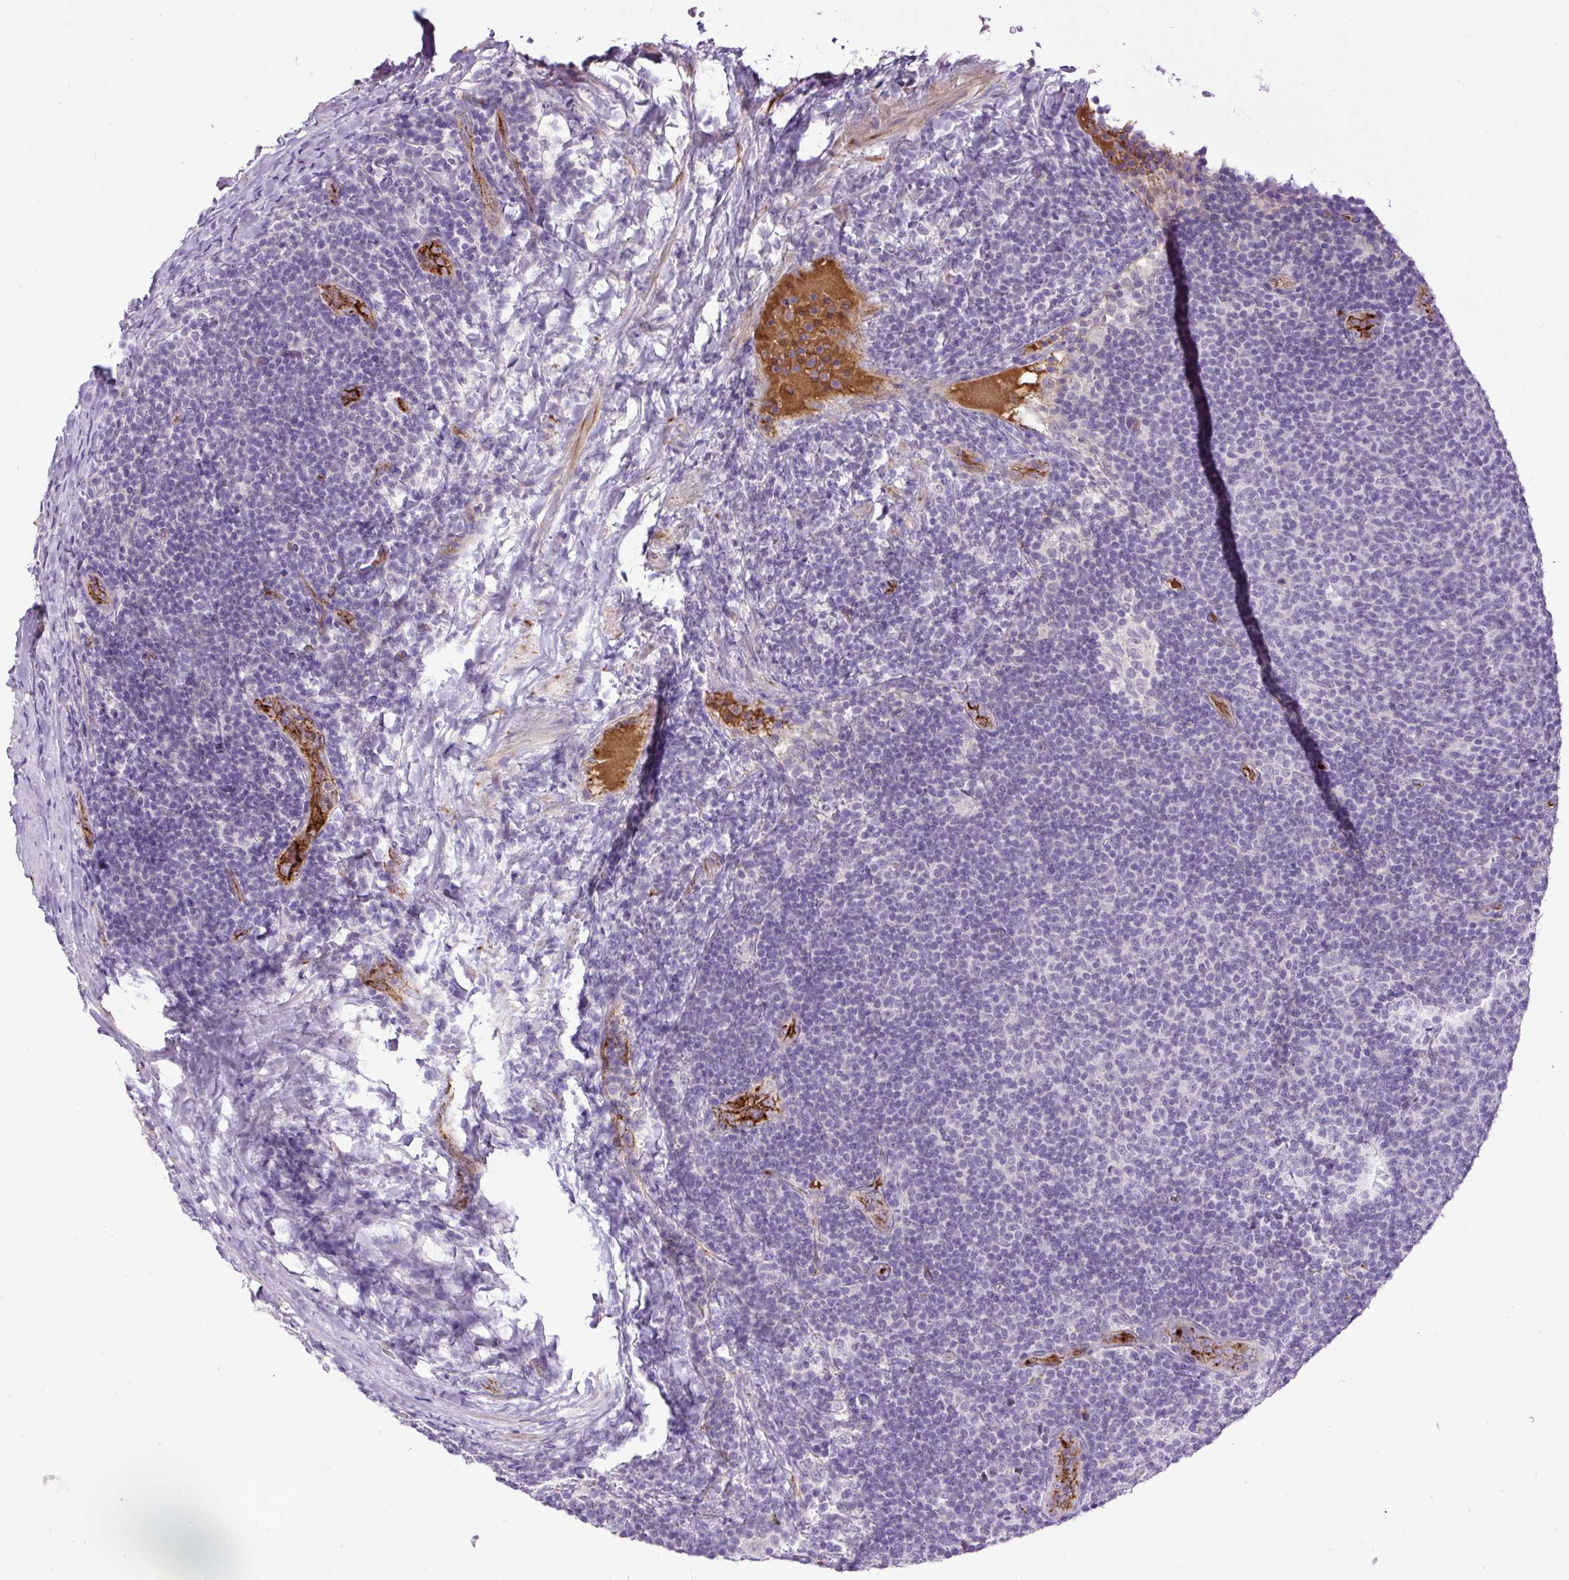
{"staining": {"intensity": "negative", "quantity": "none", "location": "none"}, "tissue": "lymphoma", "cell_type": "Tumor cells", "image_type": "cancer", "snomed": [{"axis": "morphology", "description": "Malignant lymphoma, non-Hodgkin's type, Low grade"}, {"axis": "topography", "description": "Lymph node"}], "caption": "Tumor cells show no significant expression in lymphoma. The staining was performed using DAB to visualize the protein expression in brown, while the nuclei were stained in blue with hematoxylin (Magnification: 20x).", "gene": "LEFTY2", "patient": {"sex": "male", "age": 66}}